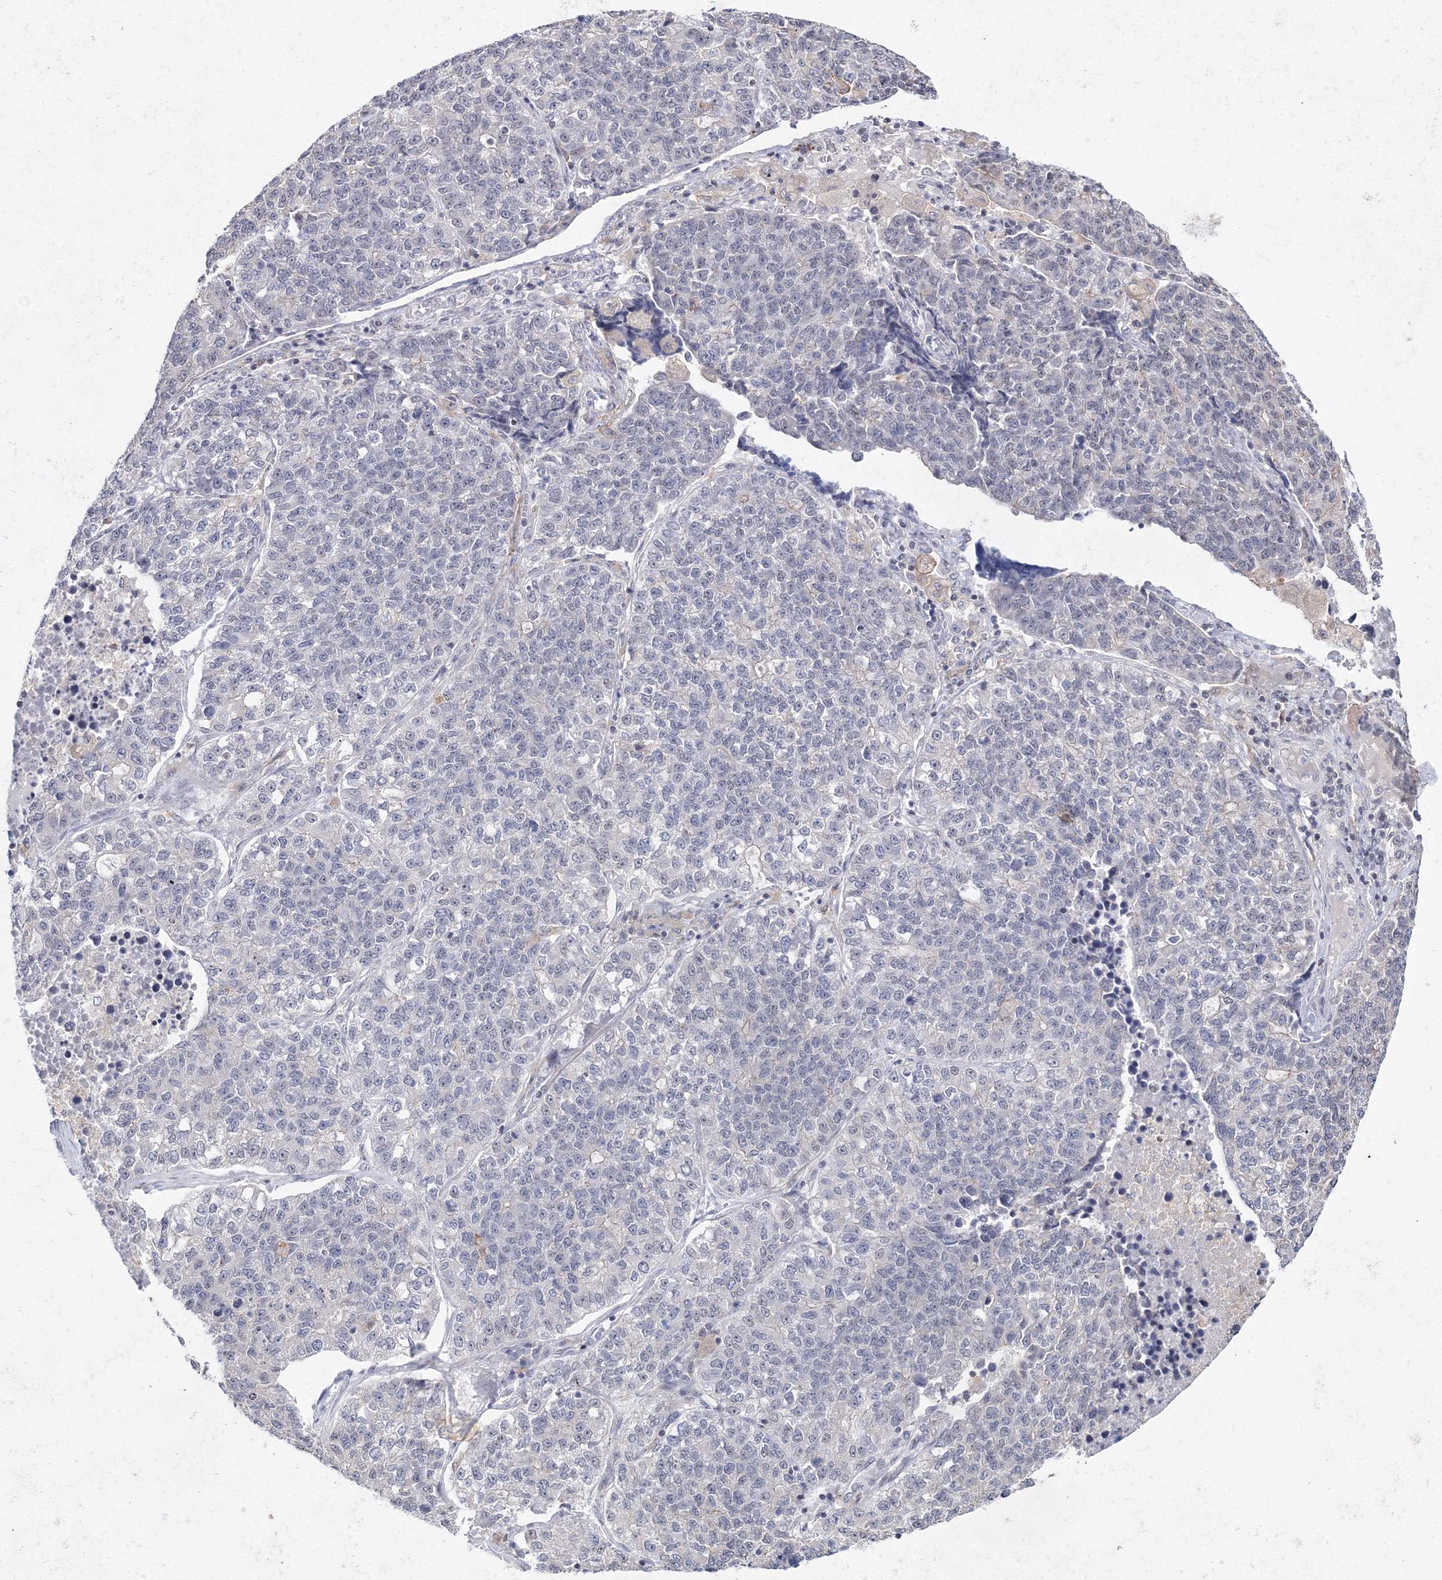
{"staining": {"intensity": "negative", "quantity": "none", "location": "none"}, "tissue": "lung cancer", "cell_type": "Tumor cells", "image_type": "cancer", "snomed": [{"axis": "morphology", "description": "Adenocarcinoma, NOS"}, {"axis": "topography", "description": "Lung"}], "caption": "Adenocarcinoma (lung) was stained to show a protein in brown. There is no significant positivity in tumor cells. Nuclei are stained in blue.", "gene": "SLC7A7", "patient": {"sex": "male", "age": 49}}